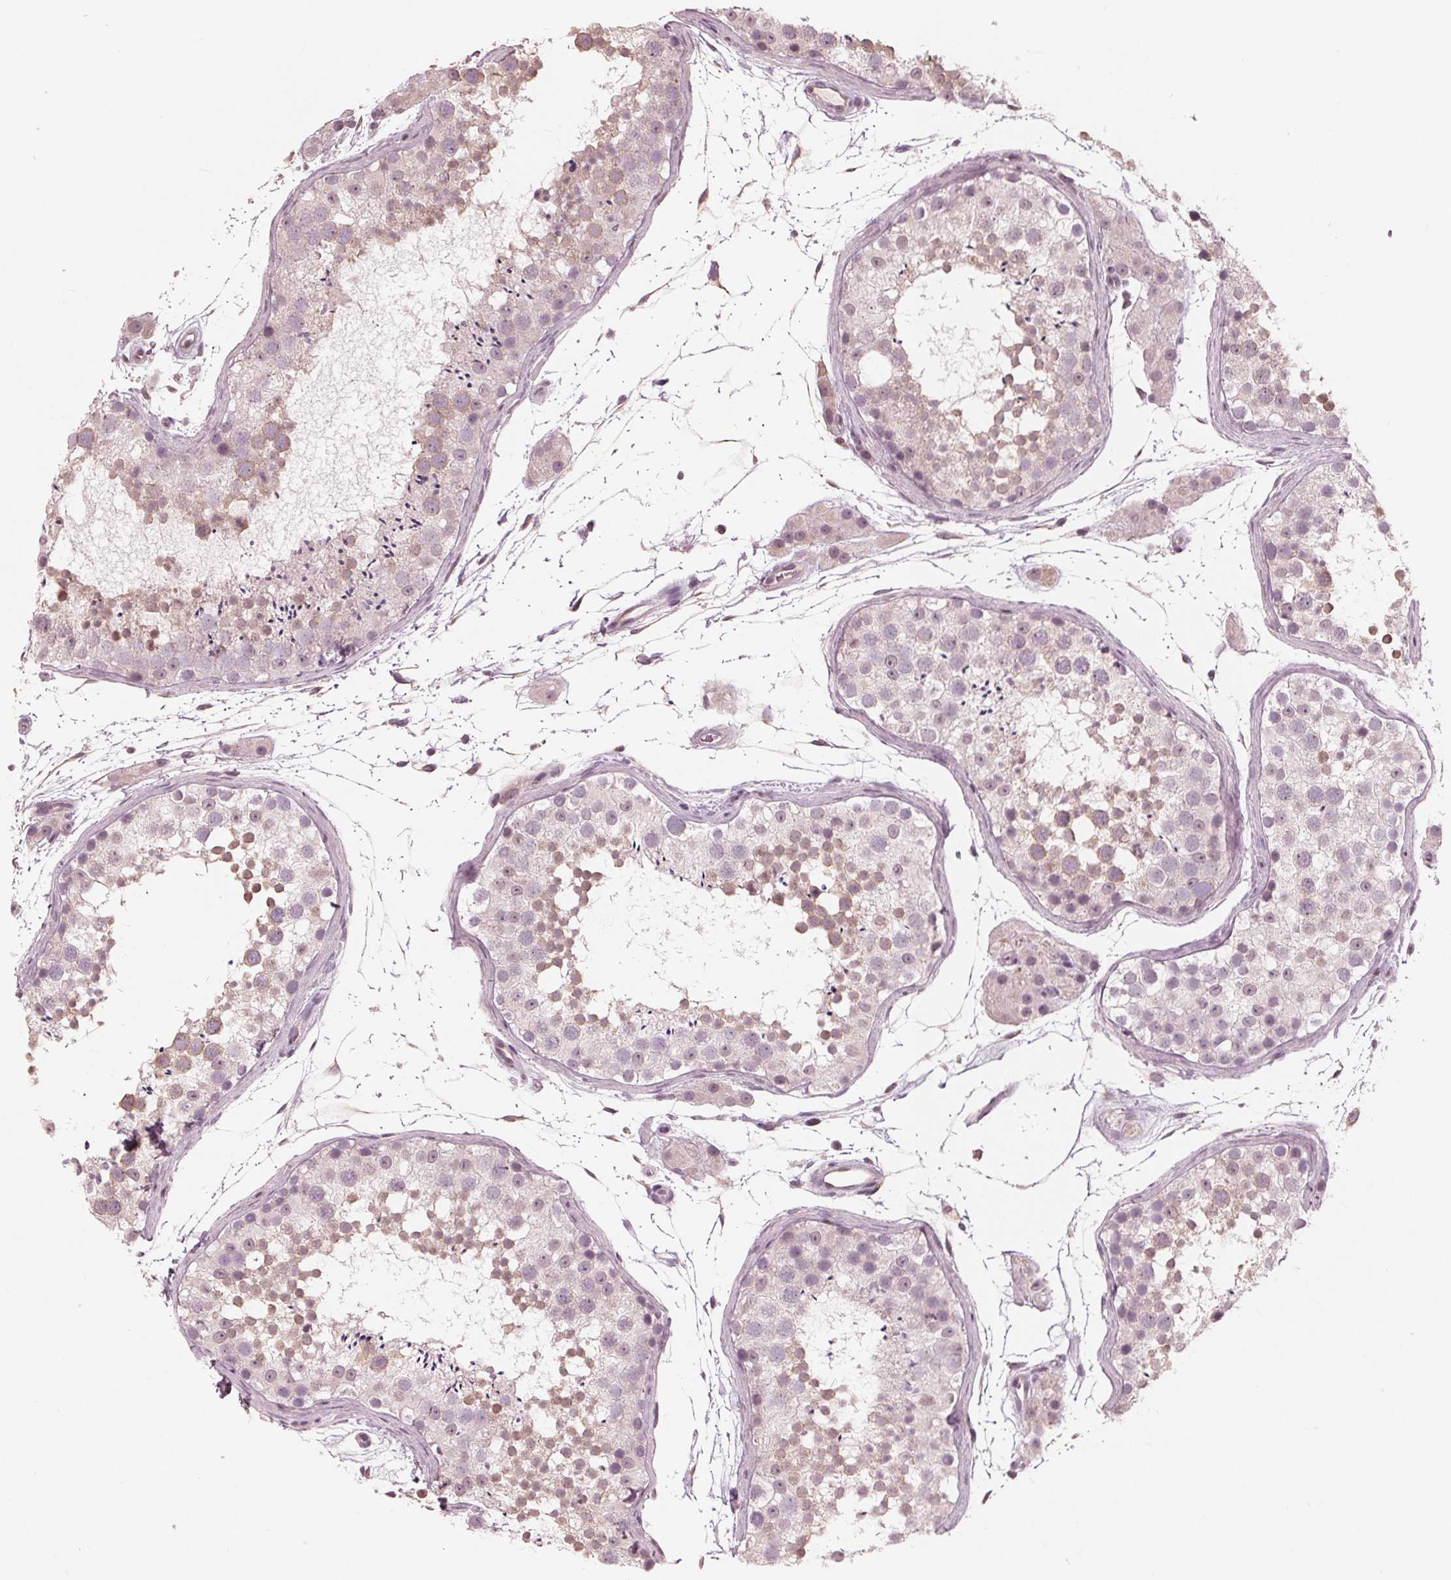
{"staining": {"intensity": "weak", "quantity": "25%-75%", "location": "nuclear"}, "tissue": "testis", "cell_type": "Cells in seminiferous ducts", "image_type": "normal", "snomed": [{"axis": "morphology", "description": "Normal tissue, NOS"}, {"axis": "topography", "description": "Testis"}], "caption": "Approximately 25%-75% of cells in seminiferous ducts in unremarkable testis display weak nuclear protein positivity as visualized by brown immunohistochemical staining.", "gene": "ING3", "patient": {"sex": "male", "age": 41}}